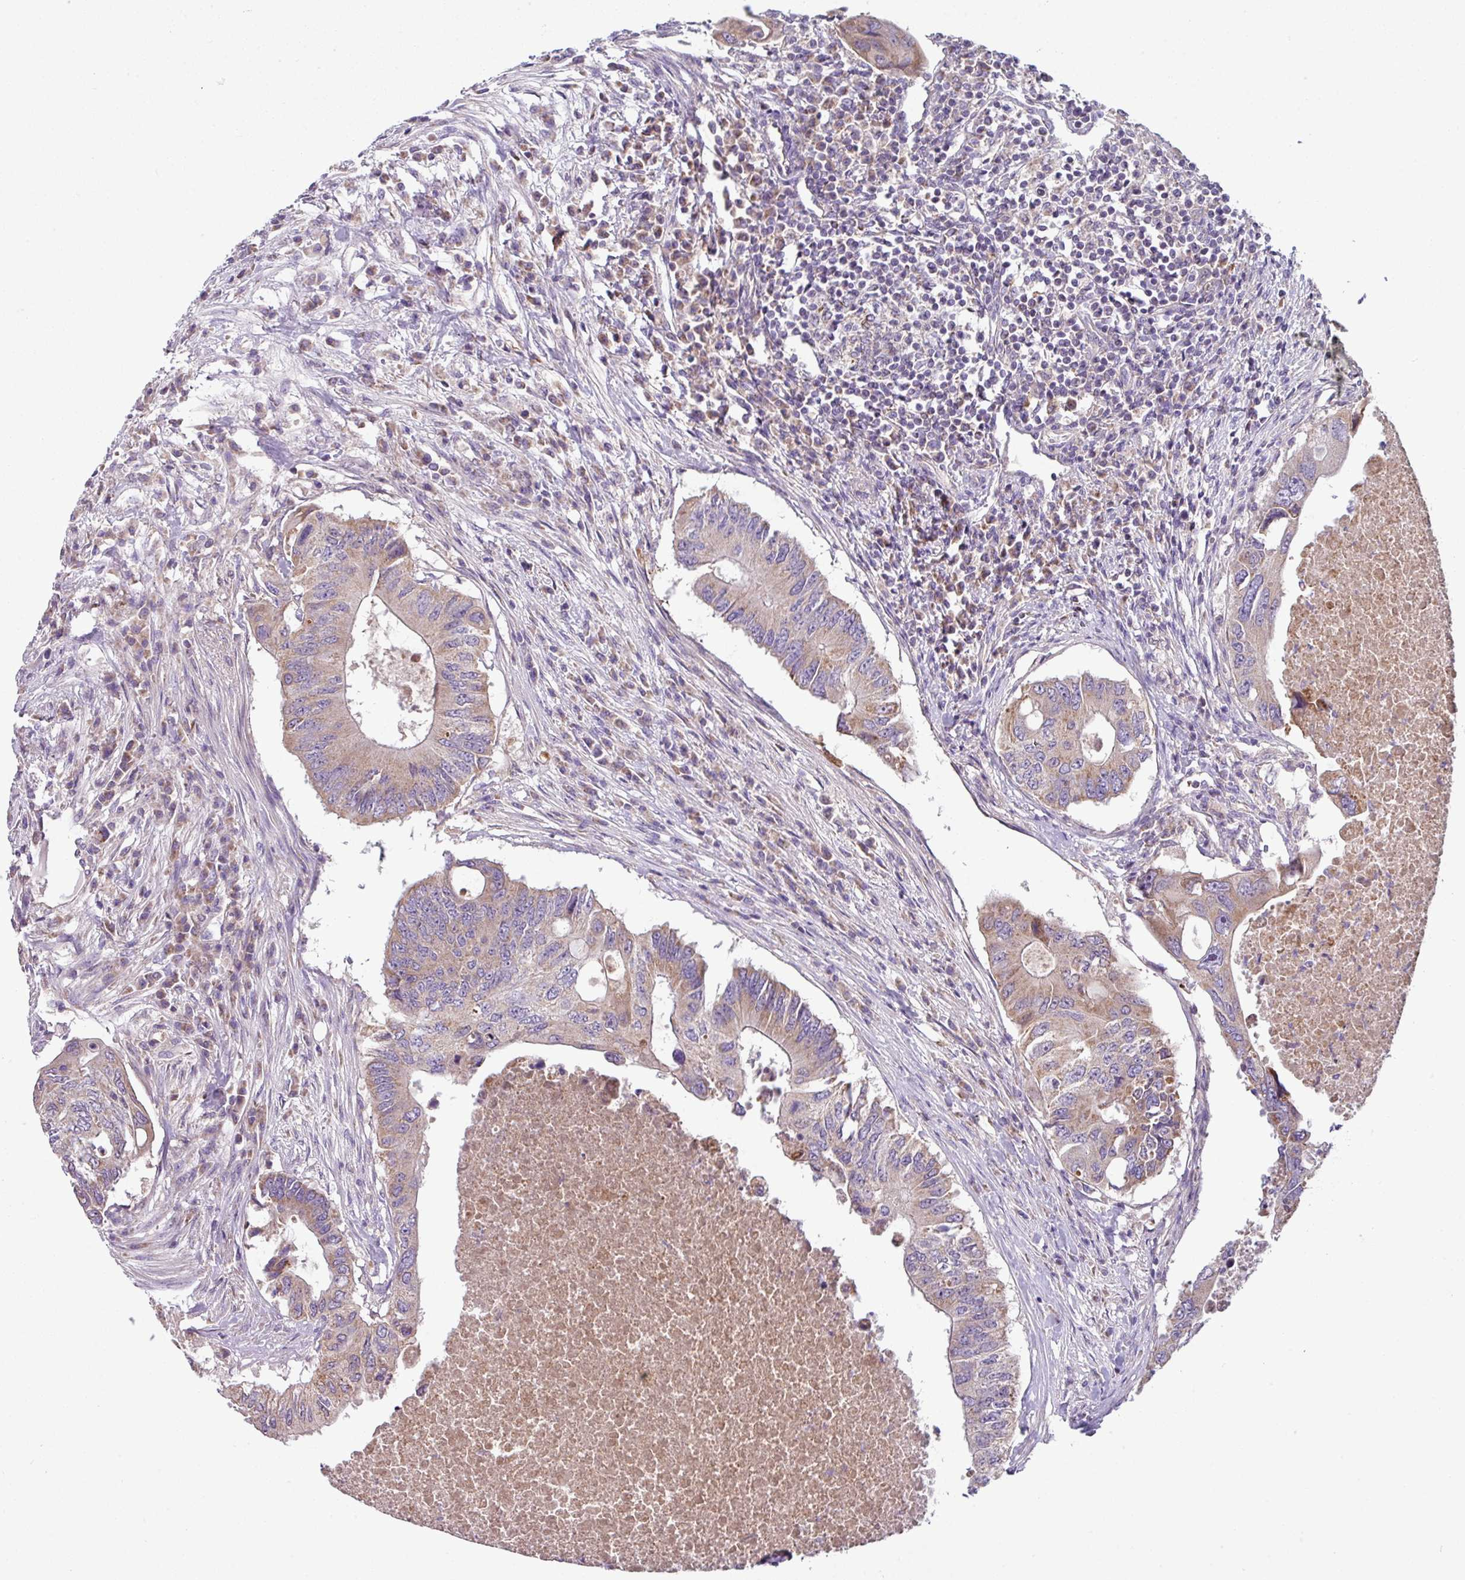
{"staining": {"intensity": "weak", "quantity": "25%-75%", "location": "cytoplasmic/membranous"}, "tissue": "colorectal cancer", "cell_type": "Tumor cells", "image_type": "cancer", "snomed": [{"axis": "morphology", "description": "Adenocarcinoma, NOS"}, {"axis": "topography", "description": "Colon"}], "caption": "DAB immunohistochemical staining of colorectal cancer displays weak cytoplasmic/membranous protein staining in about 25%-75% of tumor cells.", "gene": "LRRC9", "patient": {"sex": "male", "age": 71}}